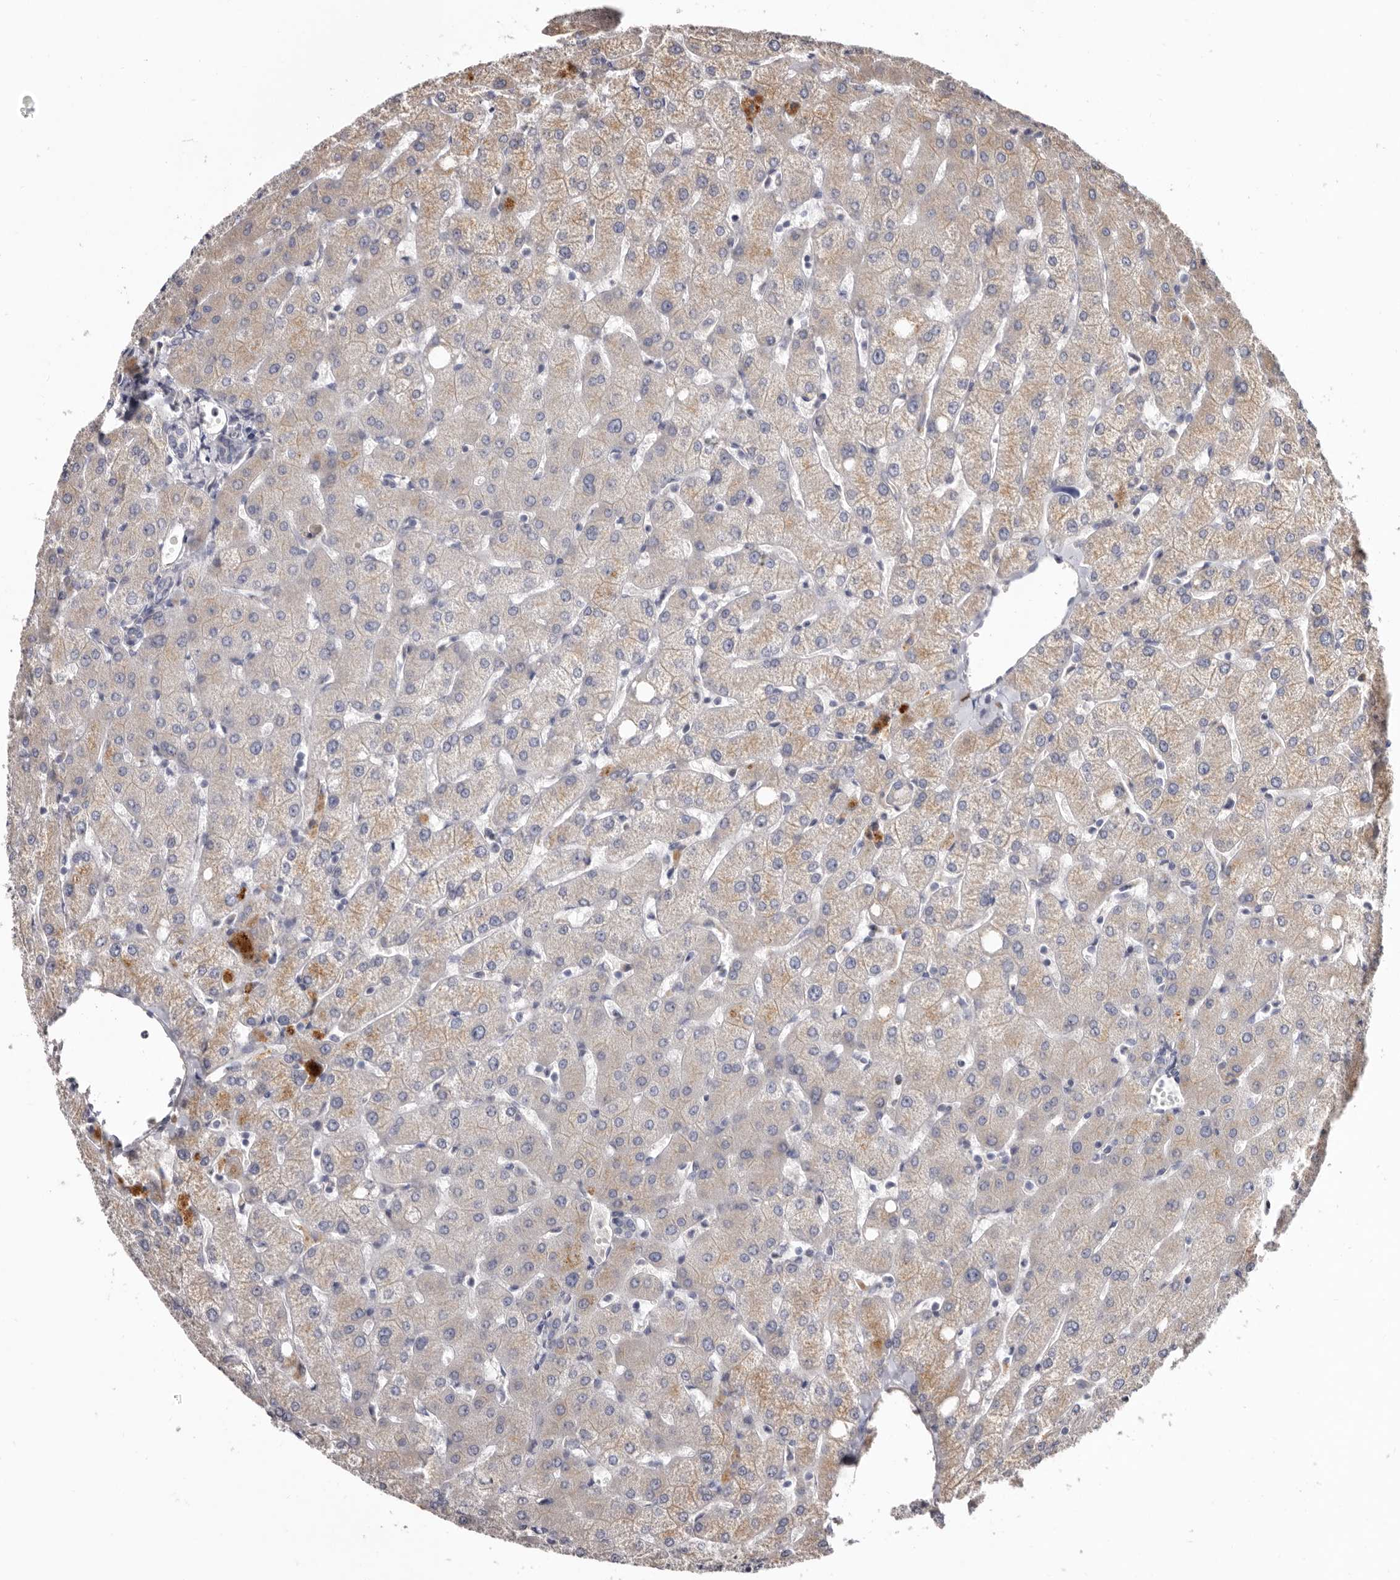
{"staining": {"intensity": "negative", "quantity": "none", "location": "none"}, "tissue": "liver", "cell_type": "Cholangiocytes", "image_type": "normal", "snomed": [{"axis": "morphology", "description": "Normal tissue, NOS"}, {"axis": "topography", "description": "Liver"}], "caption": "A high-resolution photomicrograph shows IHC staining of normal liver, which demonstrates no significant positivity in cholangiocytes.", "gene": "ASIC5", "patient": {"sex": "female", "age": 54}}